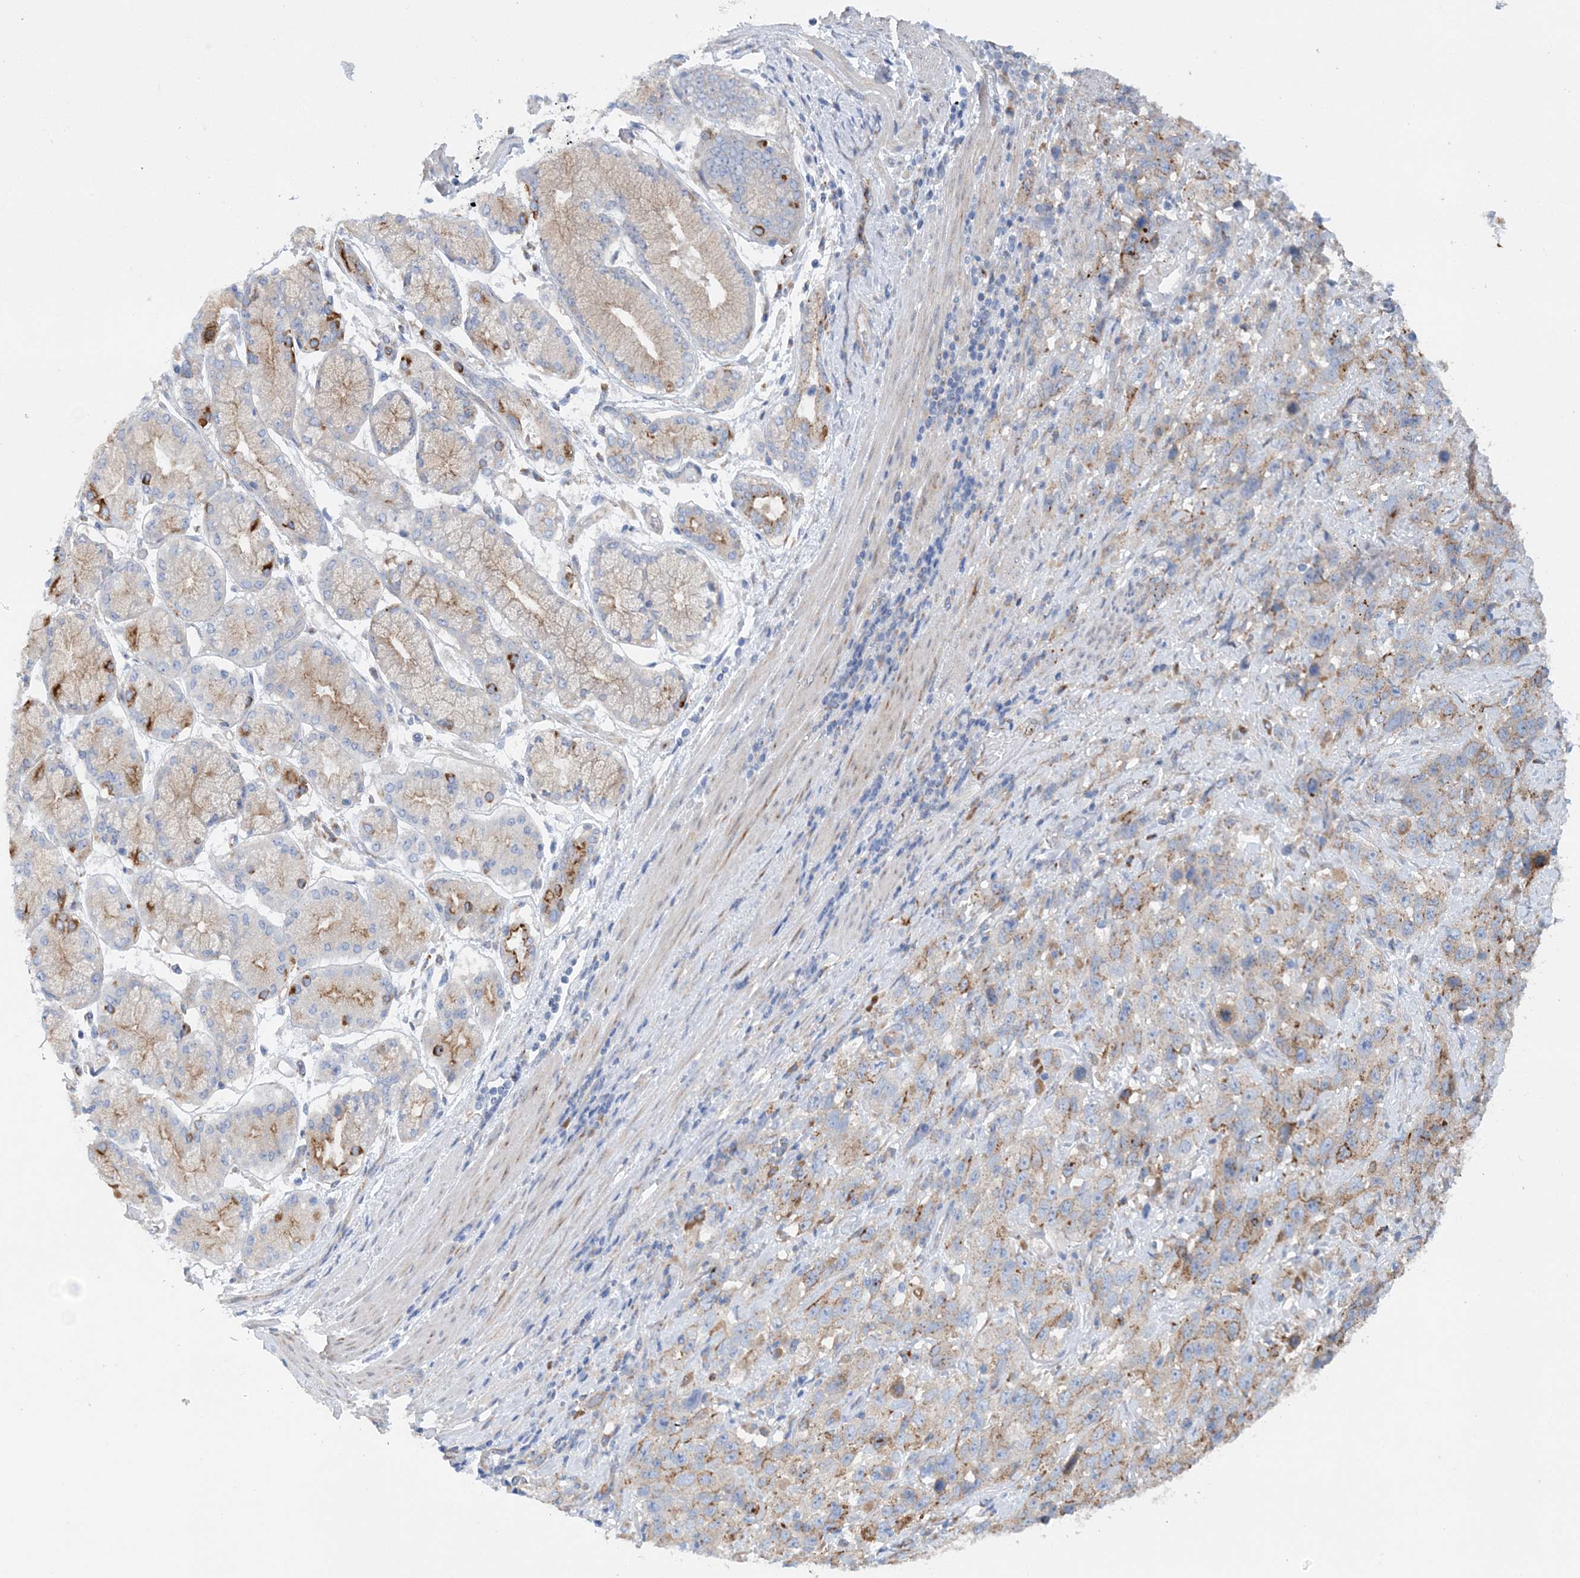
{"staining": {"intensity": "weak", "quantity": "<25%", "location": "cytoplasmic/membranous"}, "tissue": "stomach cancer", "cell_type": "Tumor cells", "image_type": "cancer", "snomed": [{"axis": "morphology", "description": "Normal tissue, NOS"}, {"axis": "morphology", "description": "Adenocarcinoma, NOS"}, {"axis": "topography", "description": "Lymph node"}, {"axis": "topography", "description": "Stomach"}], "caption": "High magnification brightfield microscopy of stomach cancer stained with DAB (brown) and counterstained with hematoxylin (blue): tumor cells show no significant expression.", "gene": "PTTG1IP", "patient": {"sex": "male", "age": 48}}